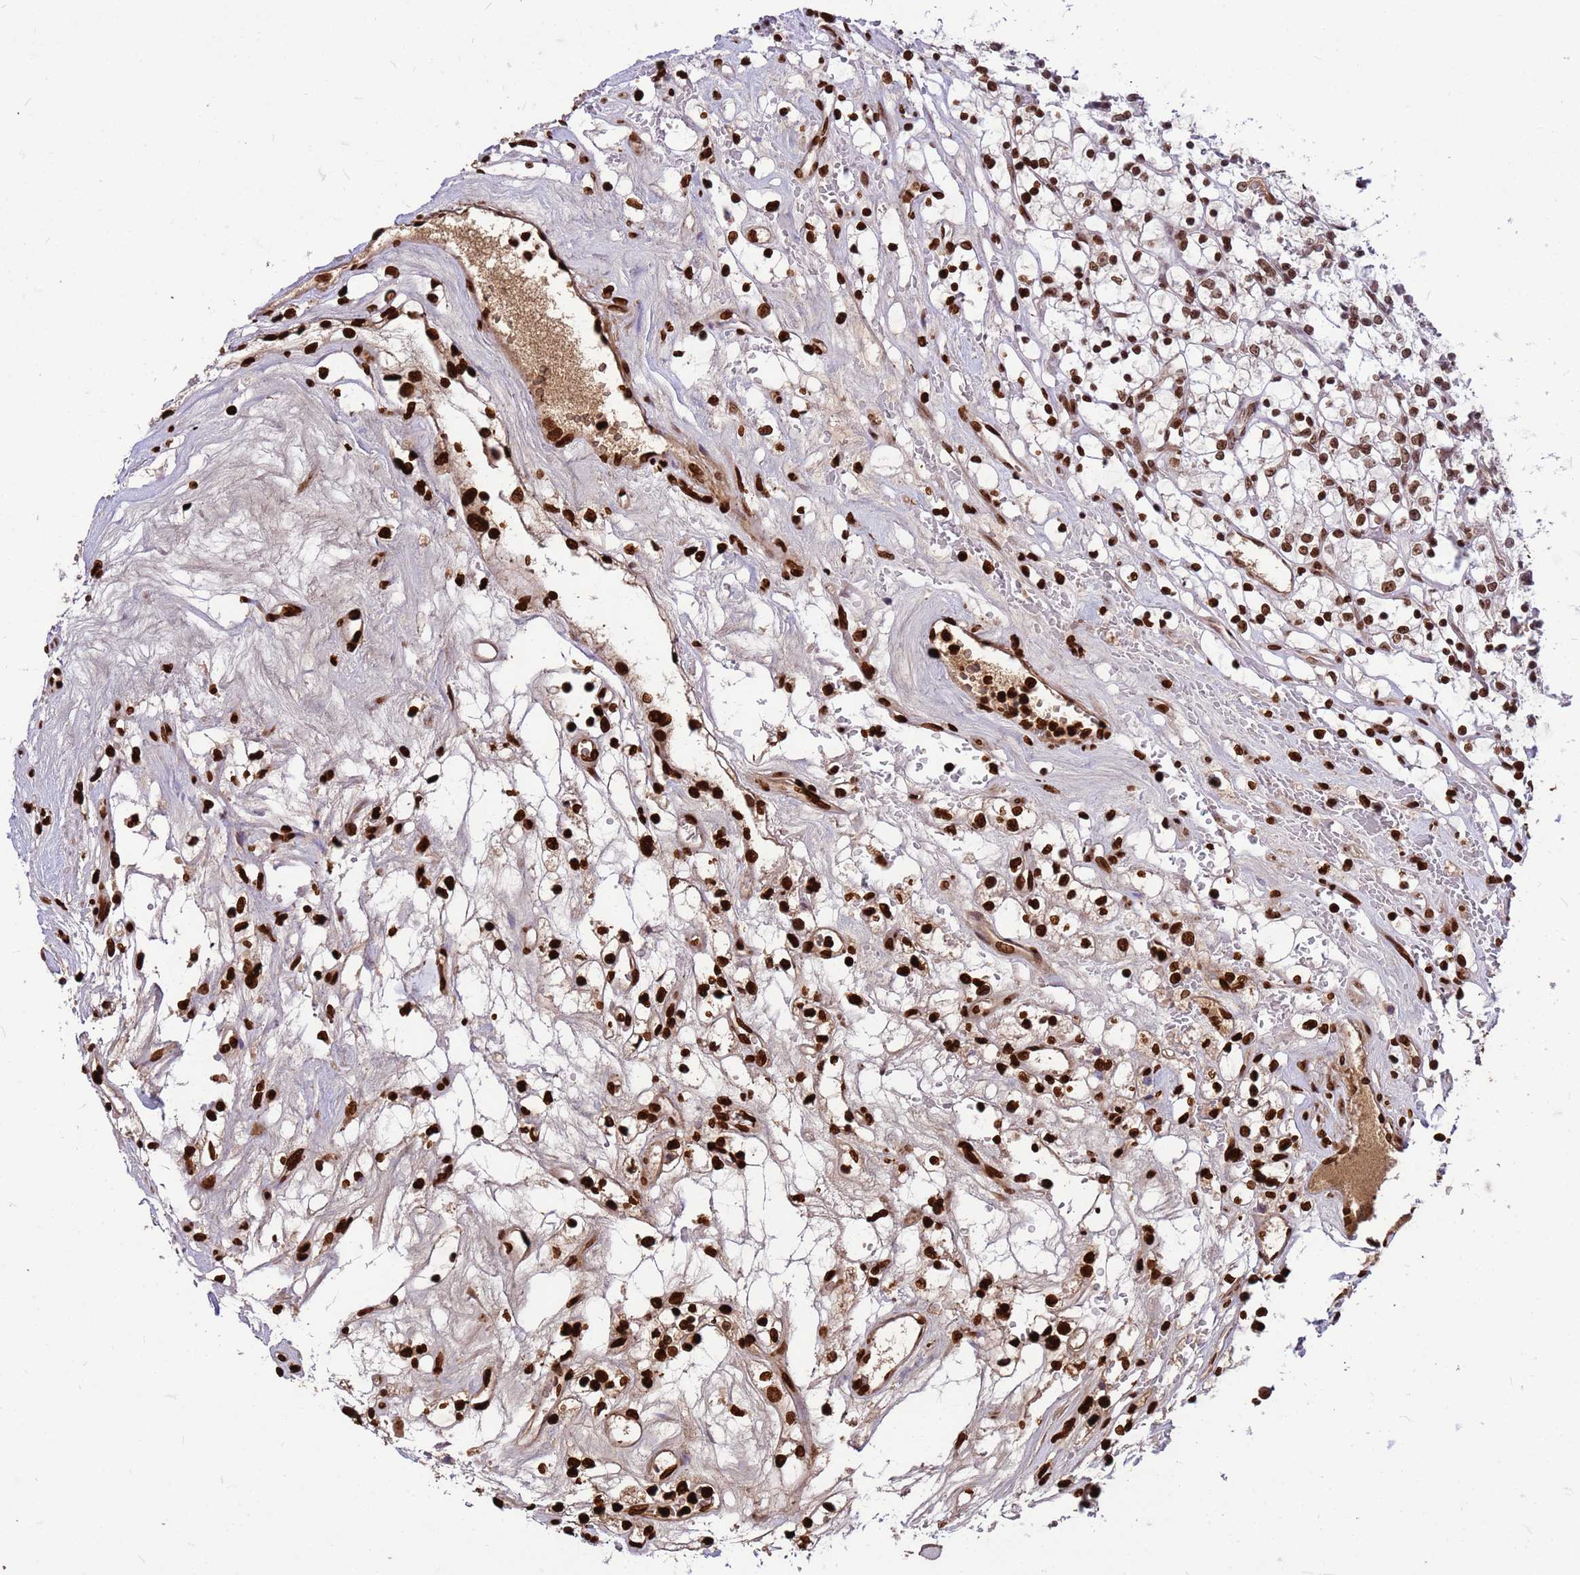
{"staining": {"intensity": "strong", "quantity": ">75%", "location": "nuclear"}, "tissue": "renal cancer", "cell_type": "Tumor cells", "image_type": "cancer", "snomed": [{"axis": "morphology", "description": "Adenocarcinoma, NOS"}, {"axis": "topography", "description": "Kidney"}], "caption": "Brown immunohistochemical staining in renal cancer displays strong nuclear expression in approximately >75% of tumor cells.", "gene": "ORM1", "patient": {"sex": "female", "age": 69}}